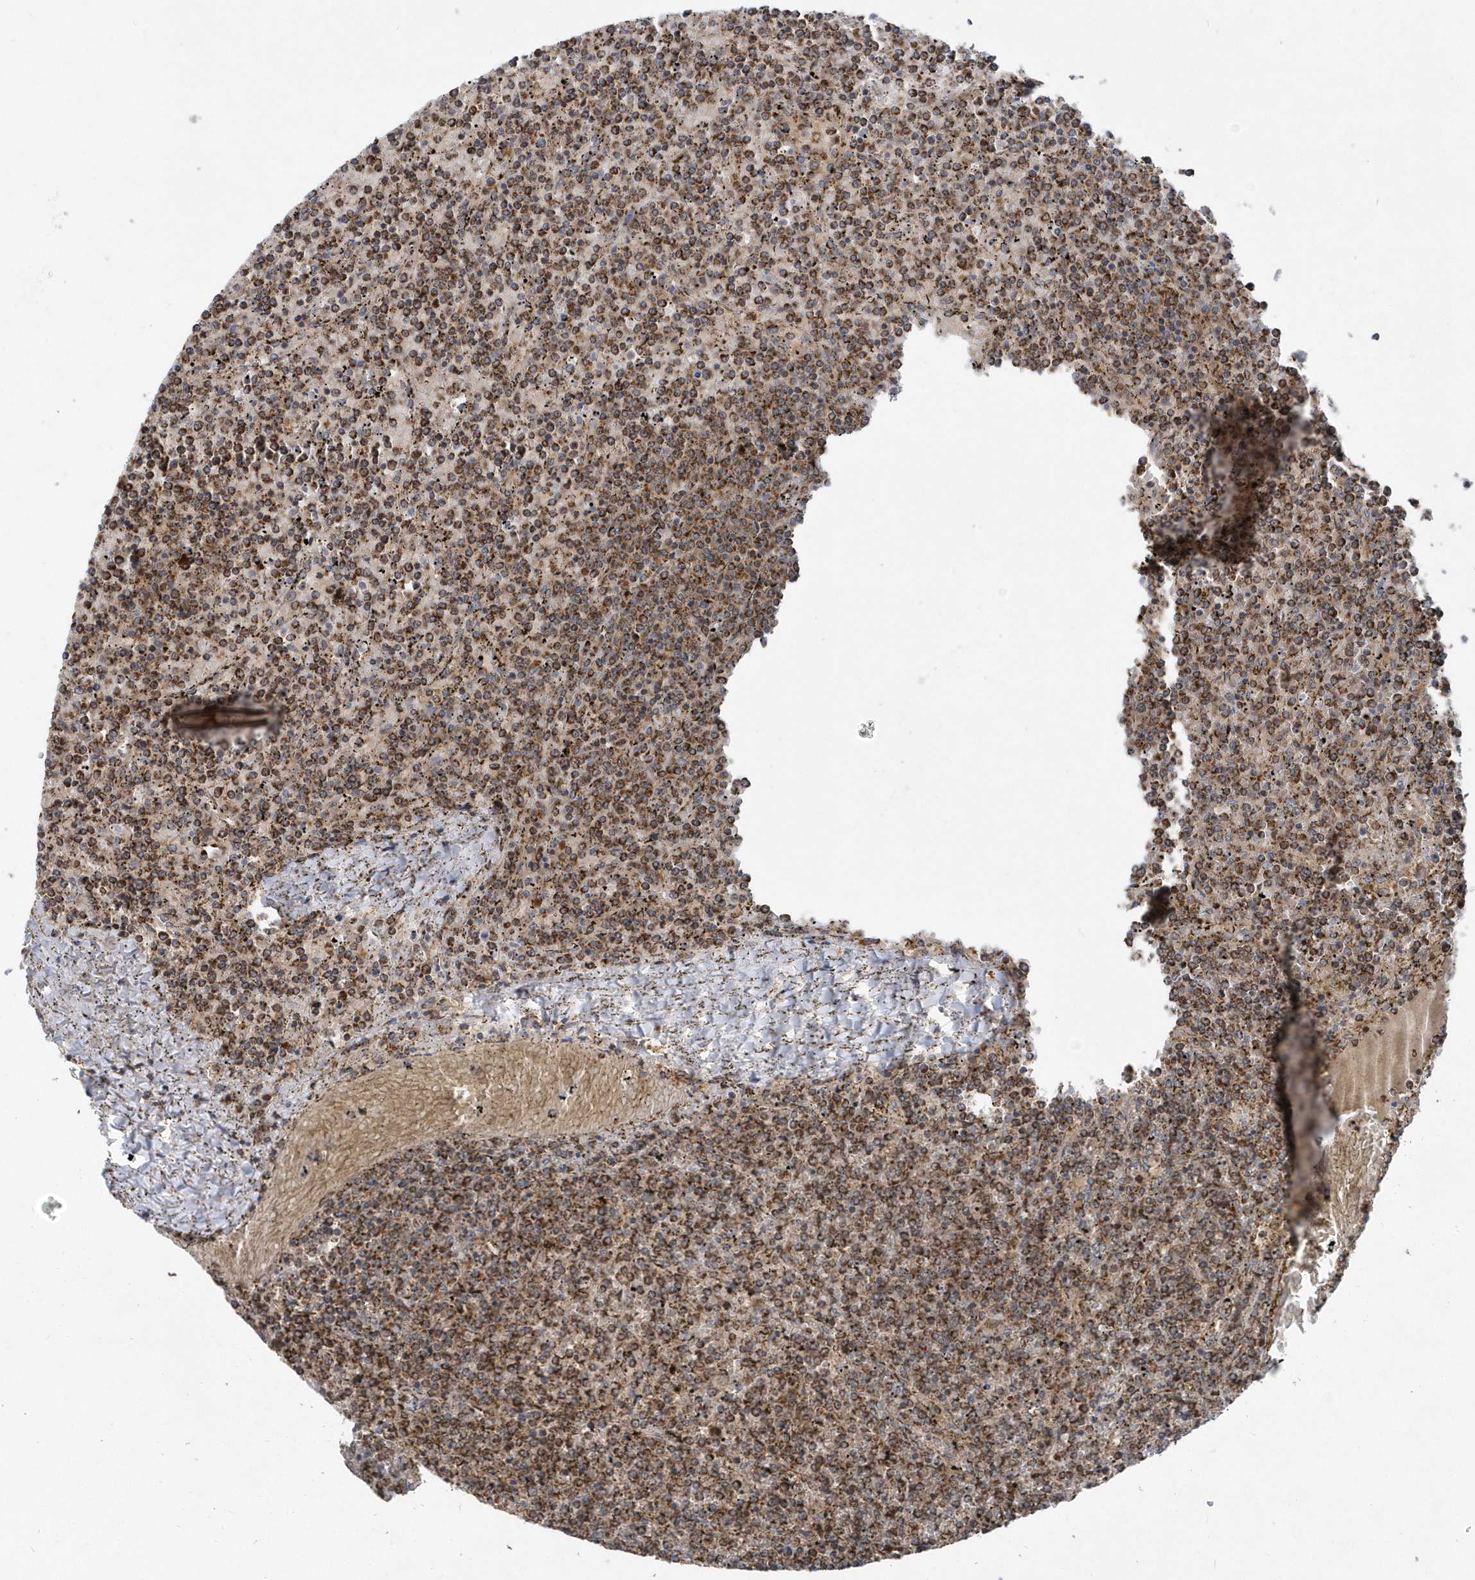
{"staining": {"intensity": "moderate", "quantity": ">75%", "location": "cytoplasmic/membranous"}, "tissue": "lymphoma", "cell_type": "Tumor cells", "image_type": "cancer", "snomed": [{"axis": "morphology", "description": "Malignant lymphoma, non-Hodgkin's type, Low grade"}, {"axis": "topography", "description": "Spleen"}], "caption": "DAB immunohistochemical staining of lymphoma displays moderate cytoplasmic/membranous protein positivity in approximately >75% of tumor cells.", "gene": "PPP1R7", "patient": {"sex": "female", "age": 19}}